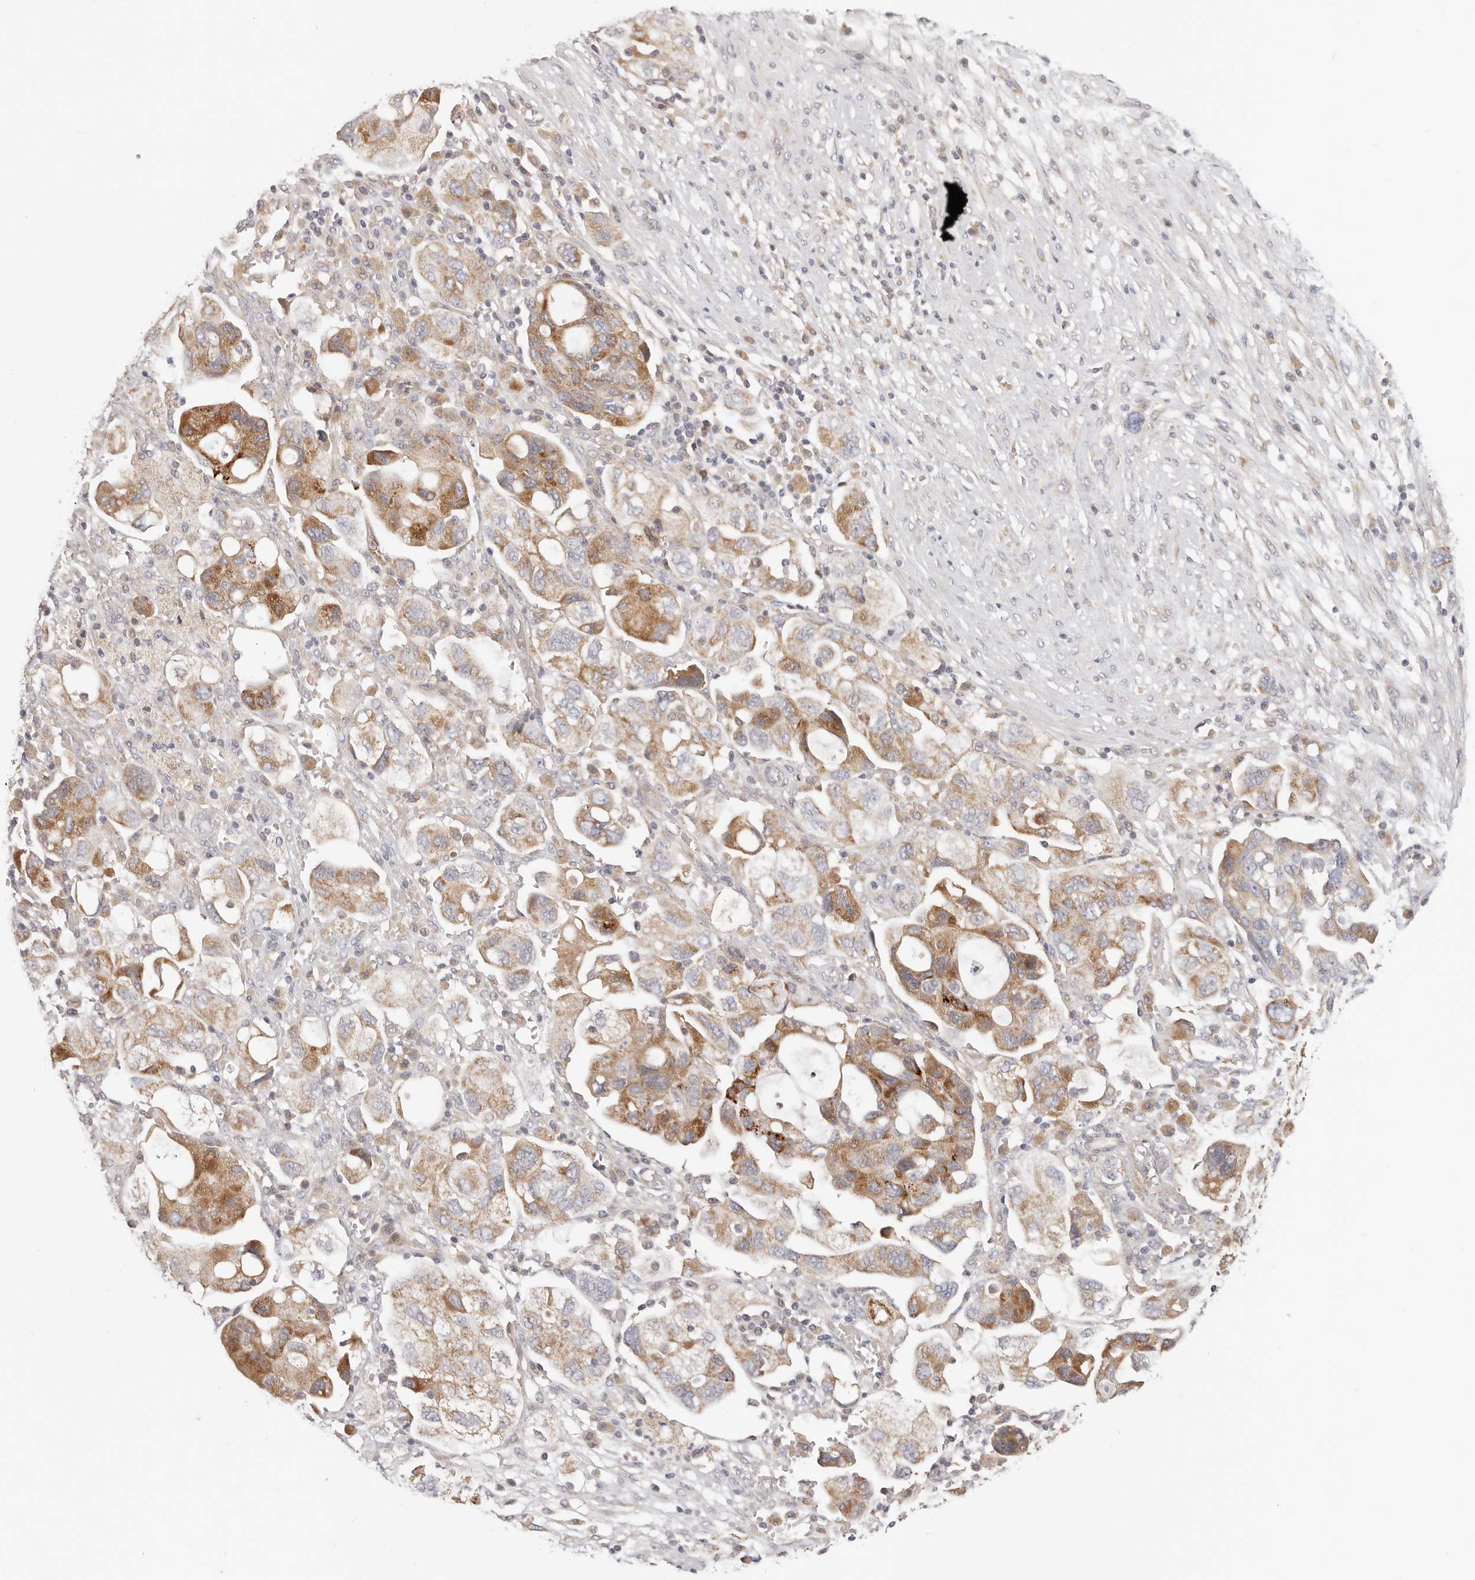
{"staining": {"intensity": "moderate", "quantity": ">75%", "location": "cytoplasmic/membranous"}, "tissue": "ovarian cancer", "cell_type": "Tumor cells", "image_type": "cancer", "snomed": [{"axis": "morphology", "description": "Carcinoma, NOS"}, {"axis": "morphology", "description": "Cystadenocarcinoma, serous, NOS"}, {"axis": "topography", "description": "Ovary"}], "caption": "Protein expression analysis of serous cystadenocarcinoma (ovarian) shows moderate cytoplasmic/membranous expression in about >75% of tumor cells.", "gene": "TFB2M", "patient": {"sex": "female", "age": 69}}